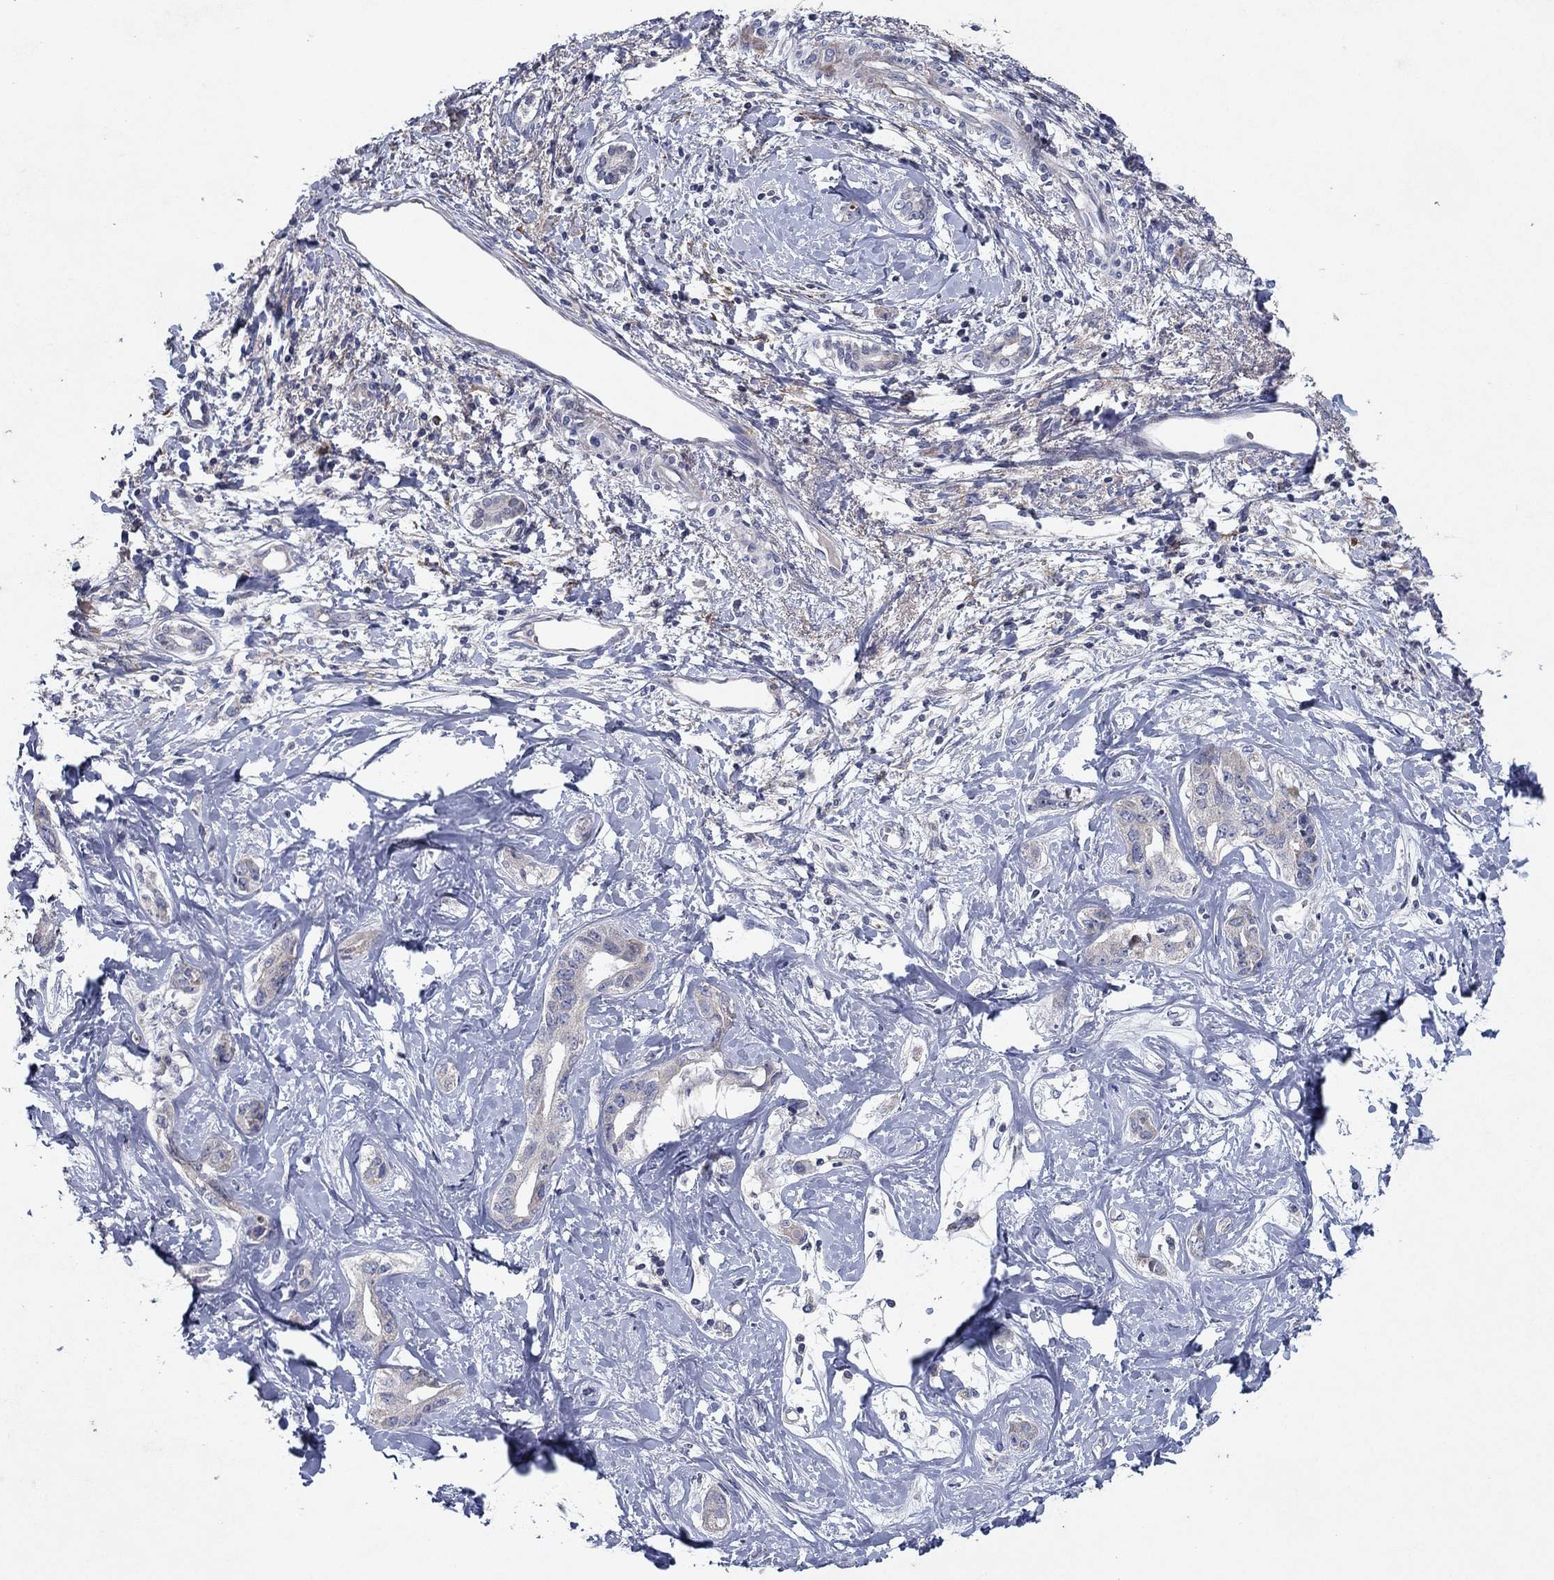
{"staining": {"intensity": "negative", "quantity": "none", "location": "none"}, "tissue": "liver cancer", "cell_type": "Tumor cells", "image_type": "cancer", "snomed": [{"axis": "morphology", "description": "Cholangiocarcinoma"}, {"axis": "topography", "description": "Liver"}], "caption": "DAB immunohistochemical staining of cholangiocarcinoma (liver) demonstrates no significant positivity in tumor cells.", "gene": "PTGDS", "patient": {"sex": "male", "age": 59}}